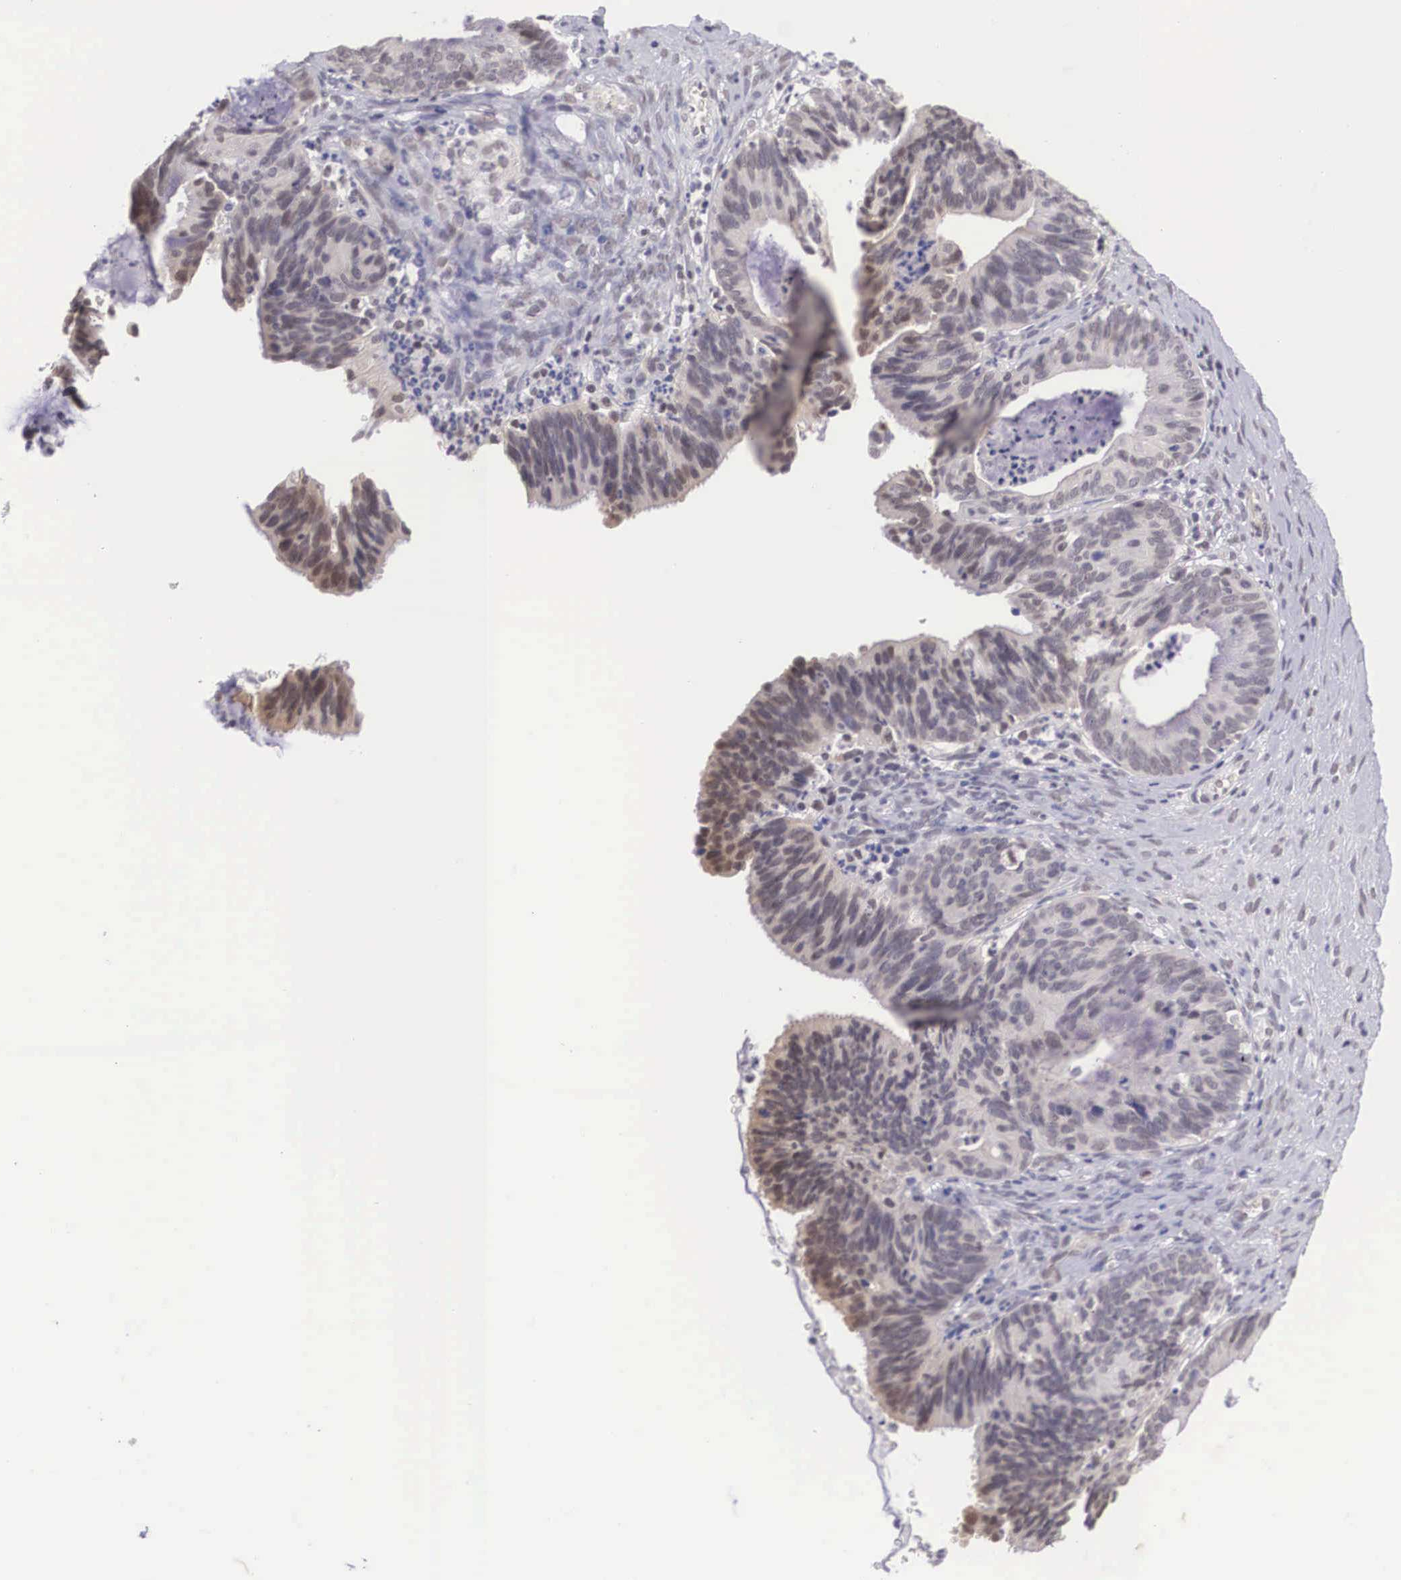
{"staining": {"intensity": "weak", "quantity": "25%-75%", "location": "cytoplasmic/membranous,nuclear"}, "tissue": "ovarian cancer", "cell_type": "Tumor cells", "image_type": "cancer", "snomed": [{"axis": "morphology", "description": "Carcinoma, endometroid"}, {"axis": "topography", "description": "Ovary"}], "caption": "This micrograph shows immunohistochemistry (IHC) staining of ovarian cancer, with low weak cytoplasmic/membranous and nuclear positivity in about 25%-75% of tumor cells.", "gene": "NINL", "patient": {"sex": "female", "age": 52}}